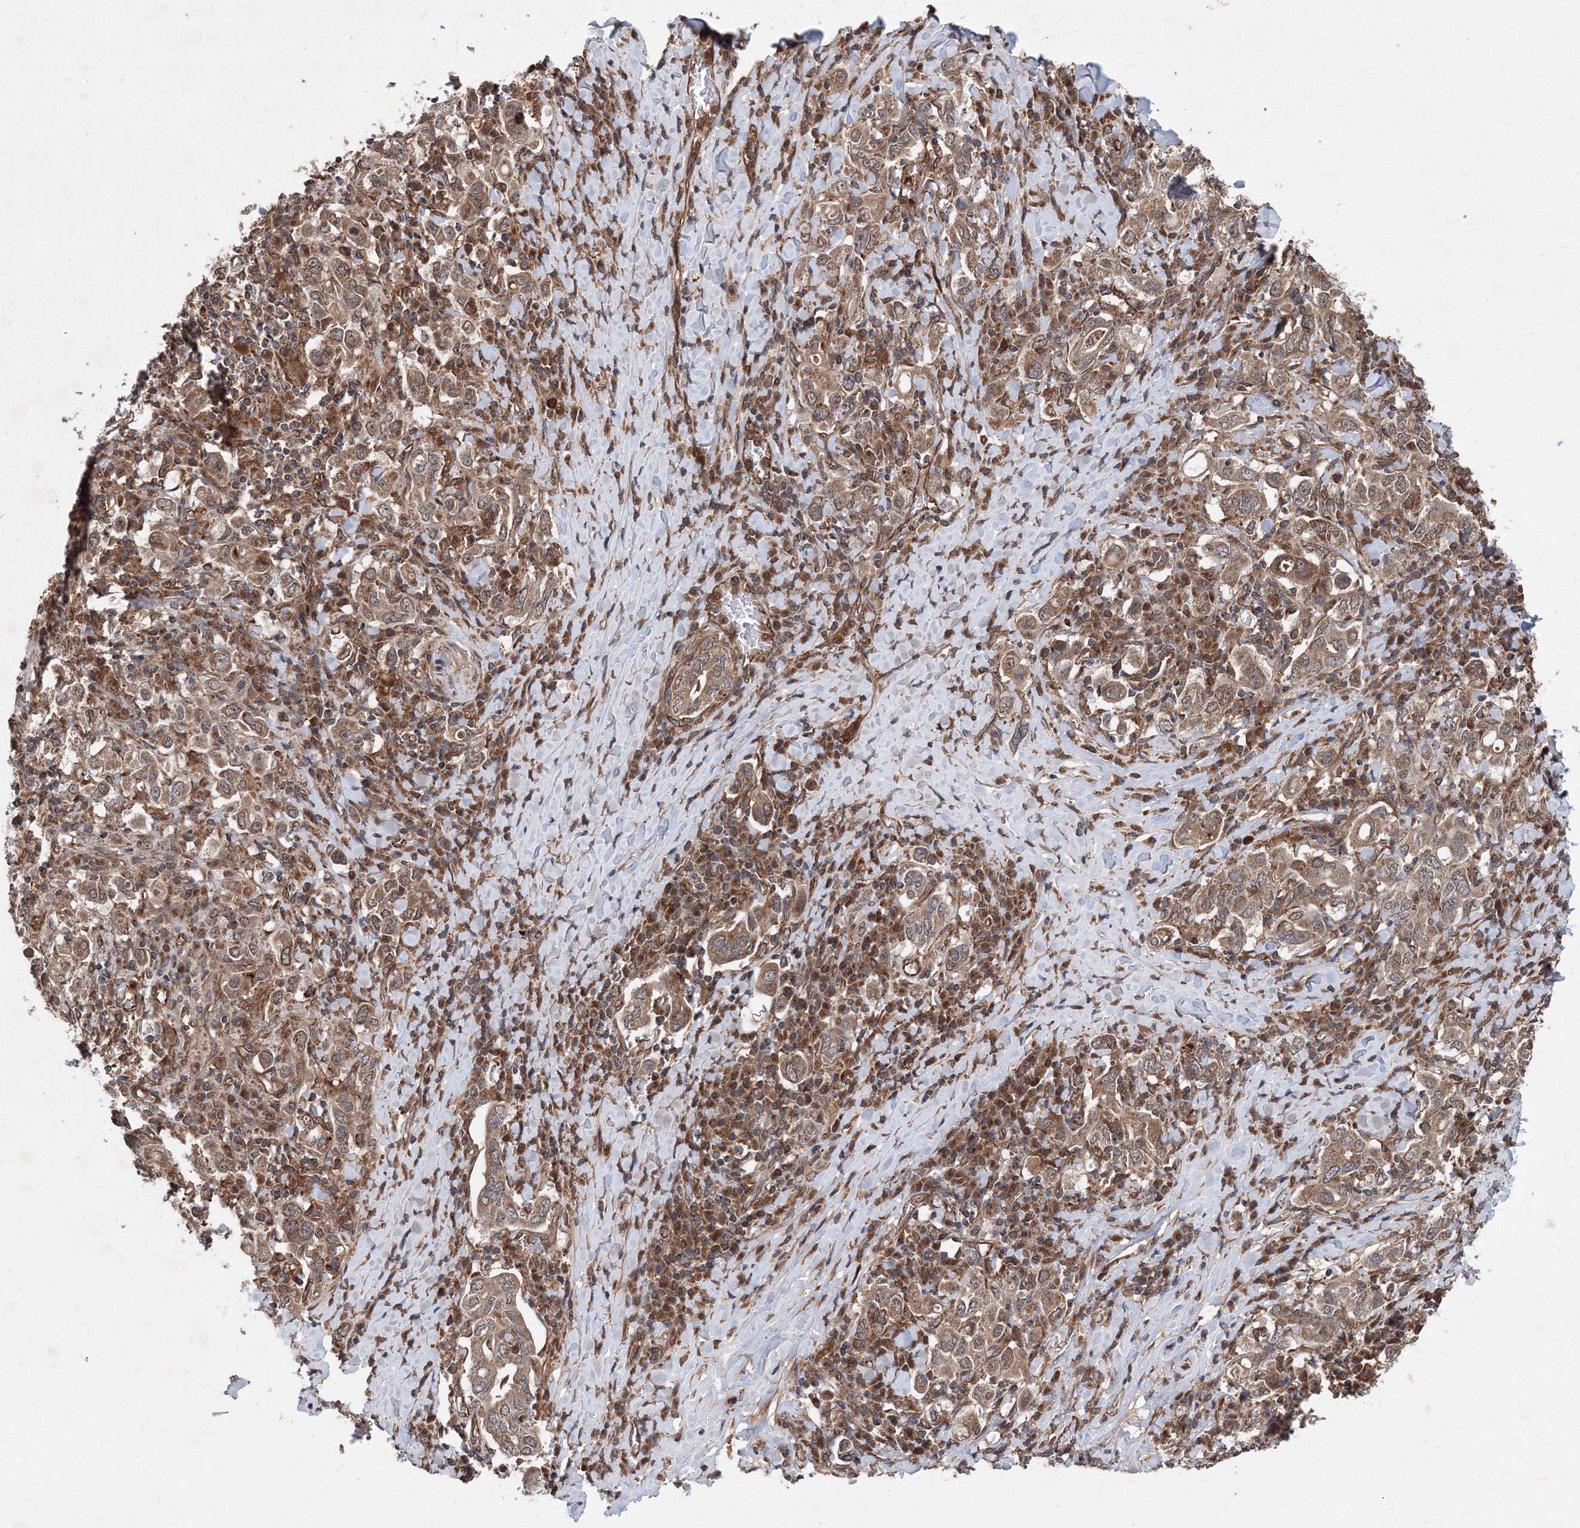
{"staining": {"intensity": "moderate", "quantity": ">75%", "location": "cytoplasmic/membranous"}, "tissue": "stomach cancer", "cell_type": "Tumor cells", "image_type": "cancer", "snomed": [{"axis": "morphology", "description": "Adenocarcinoma, NOS"}, {"axis": "topography", "description": "Stomach, upper"}], "caption": "Tumor cells show medium levels of moderate cytoplasmic/membranous staining in about >75% of cells in human stomach adenocarcinoma.", "gene": "ATG3", "patient": {"sex": "male", "age": 62}}